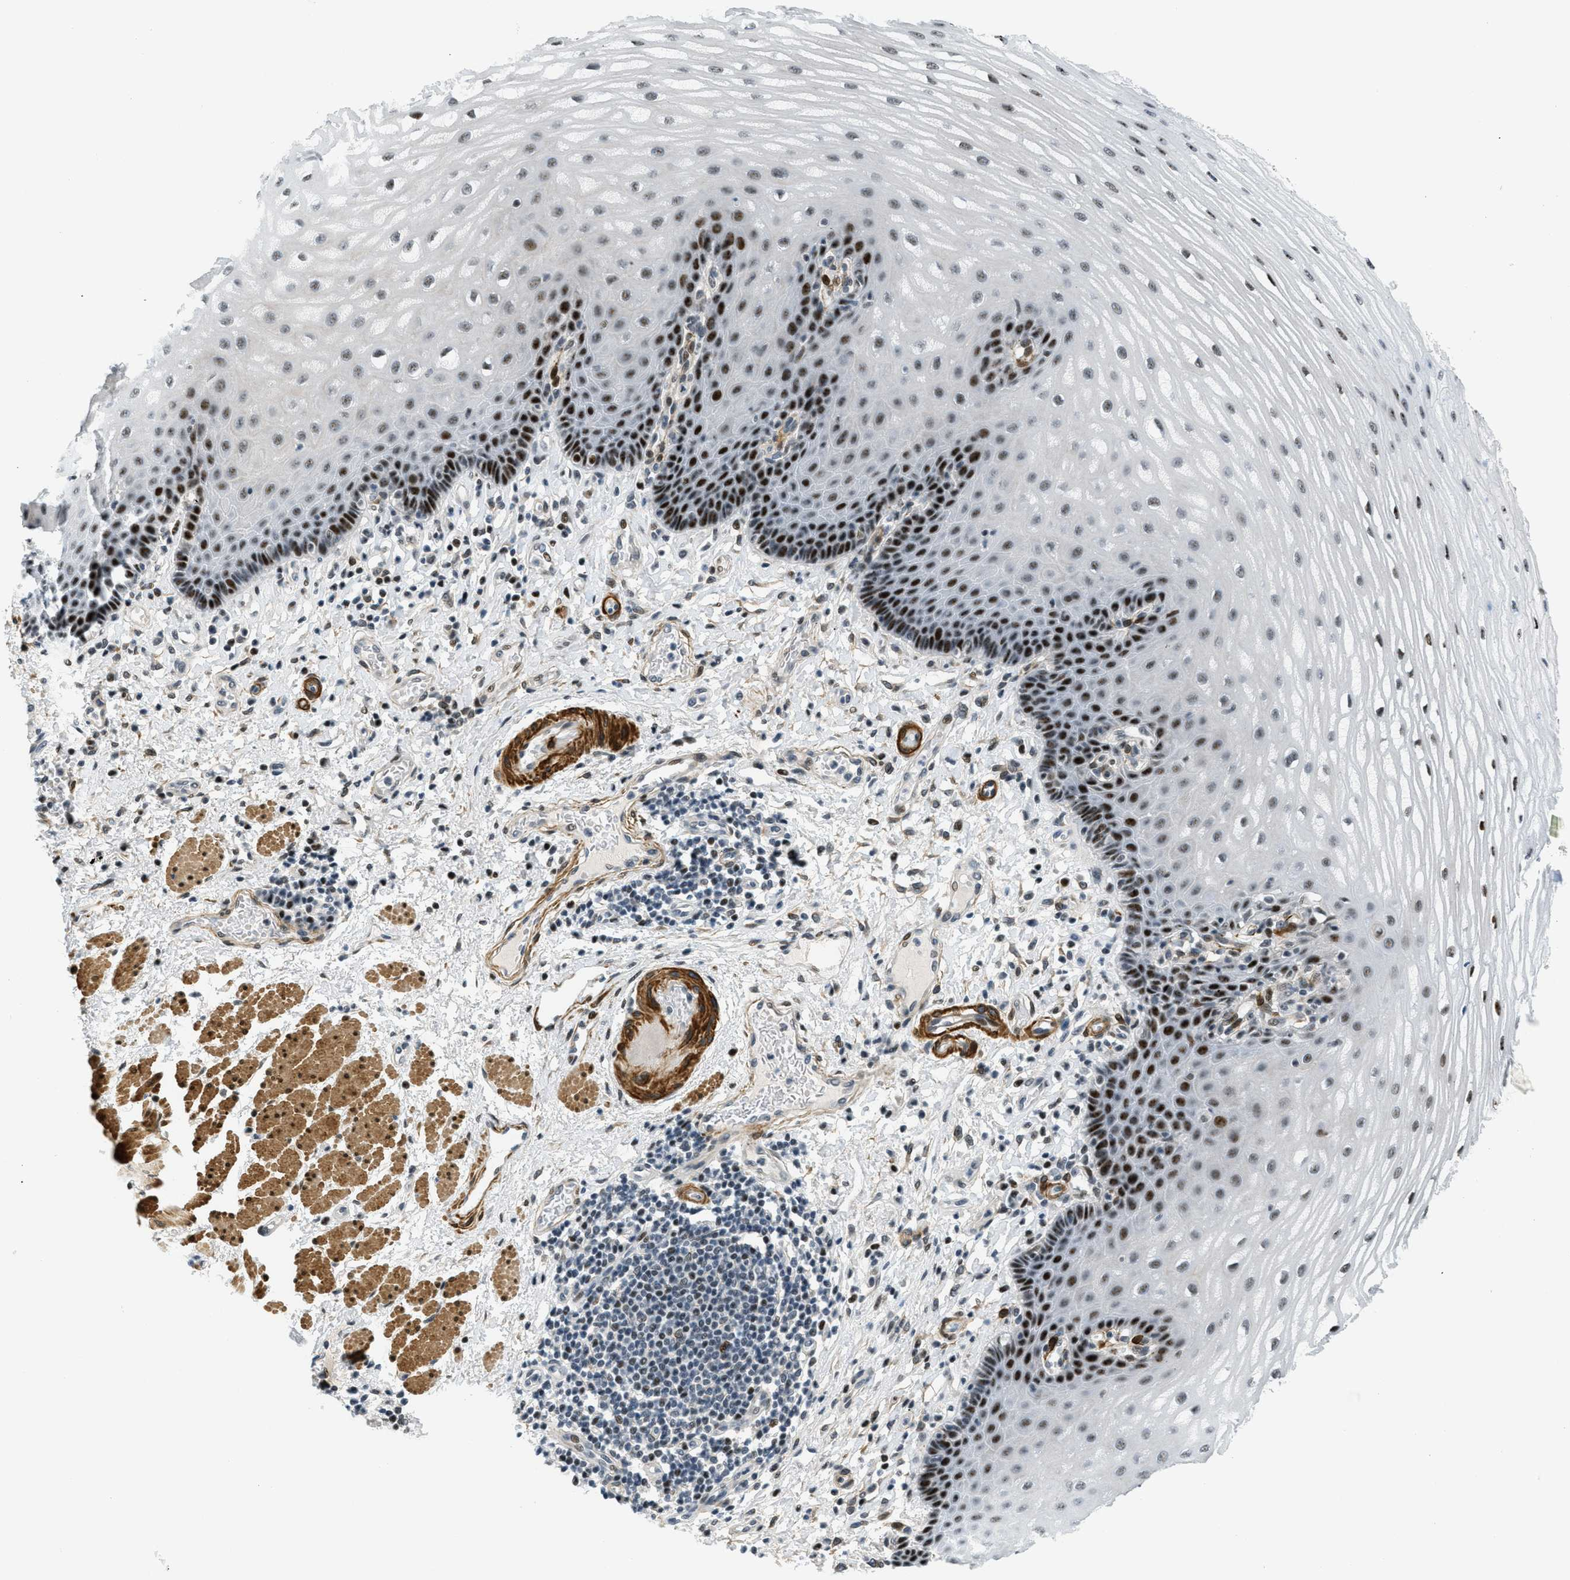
{"staining": {"intensity": "strong", "quantity": "25%-75%", "location": "nuclear"}, "tissue": "esophagus", "cell_type": "Squamous epithelial cells", "image_type": "normal", "snomed": [{"axis": "morphology", "description": "Normal tissue, NOS"}, {"axis": "topography", "description": "Esophagus"}], "caption": "High-power microscopy captured an immunohistochemistry photomicrograph of normal esophagus, revealing strong nuclear positivity in about 25%-75% of squamous epithelial cells.", "gene": "ZDHHC23", "patient": {"sex": "male", "age": 54}}